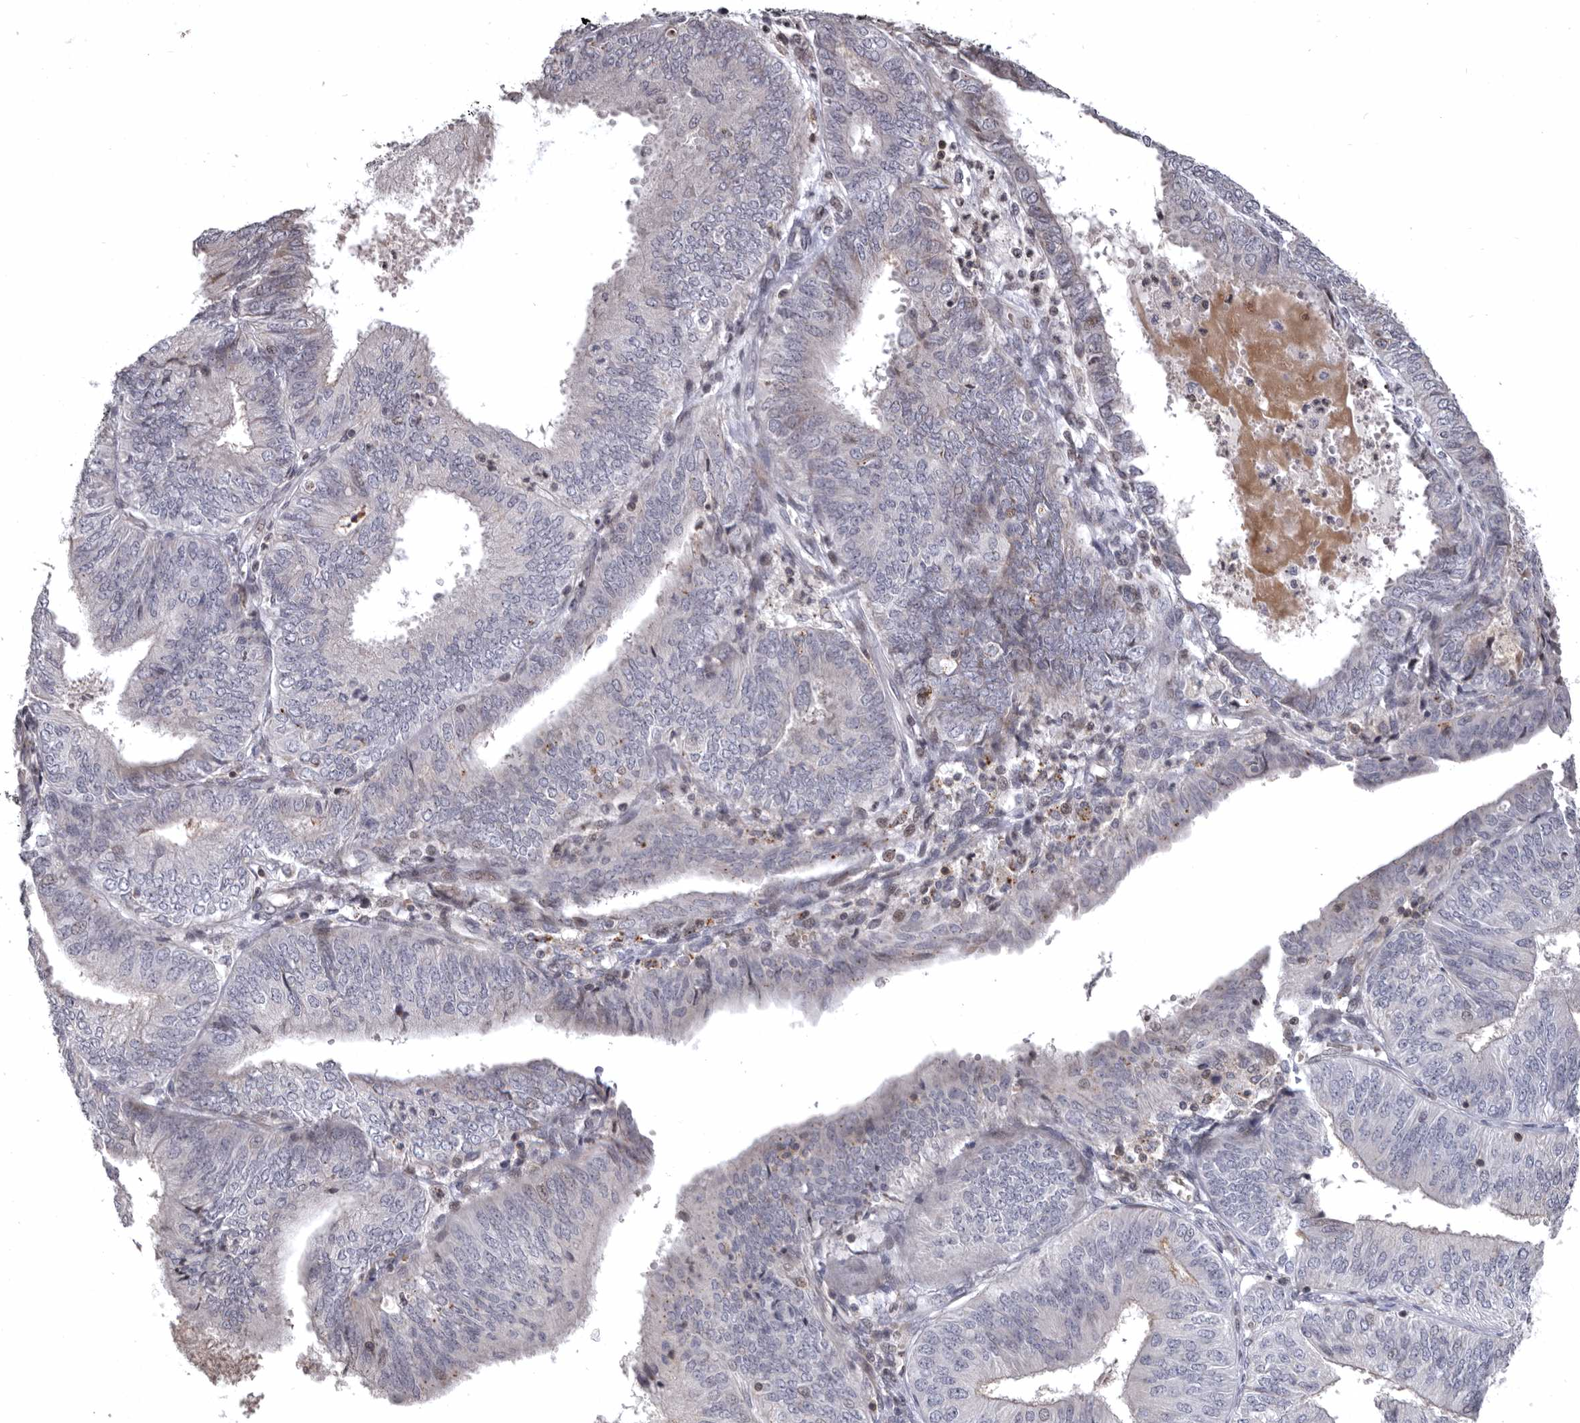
{"staining": {"intensity": "moderate", "quantity": "25%-75%", "location": "nuclear"}, "tissue": "endometrial cancer", "cell_type": "Tumor cells", "image_type": "cancer", "snomed": [{"axis": "morphology", "description": "Adenocarcinoma, NOS"}, {"axis": "topography", "description": "Endometrium"}], "caption": "Endometrial cancer (adenocarcinoma) stained with a brown dye exhibits moderate nuclear positive positivity in about 25%-75% of tumor cells.", "gene": "AZIN1", "patient": {"sex": "female", "age": 58}}